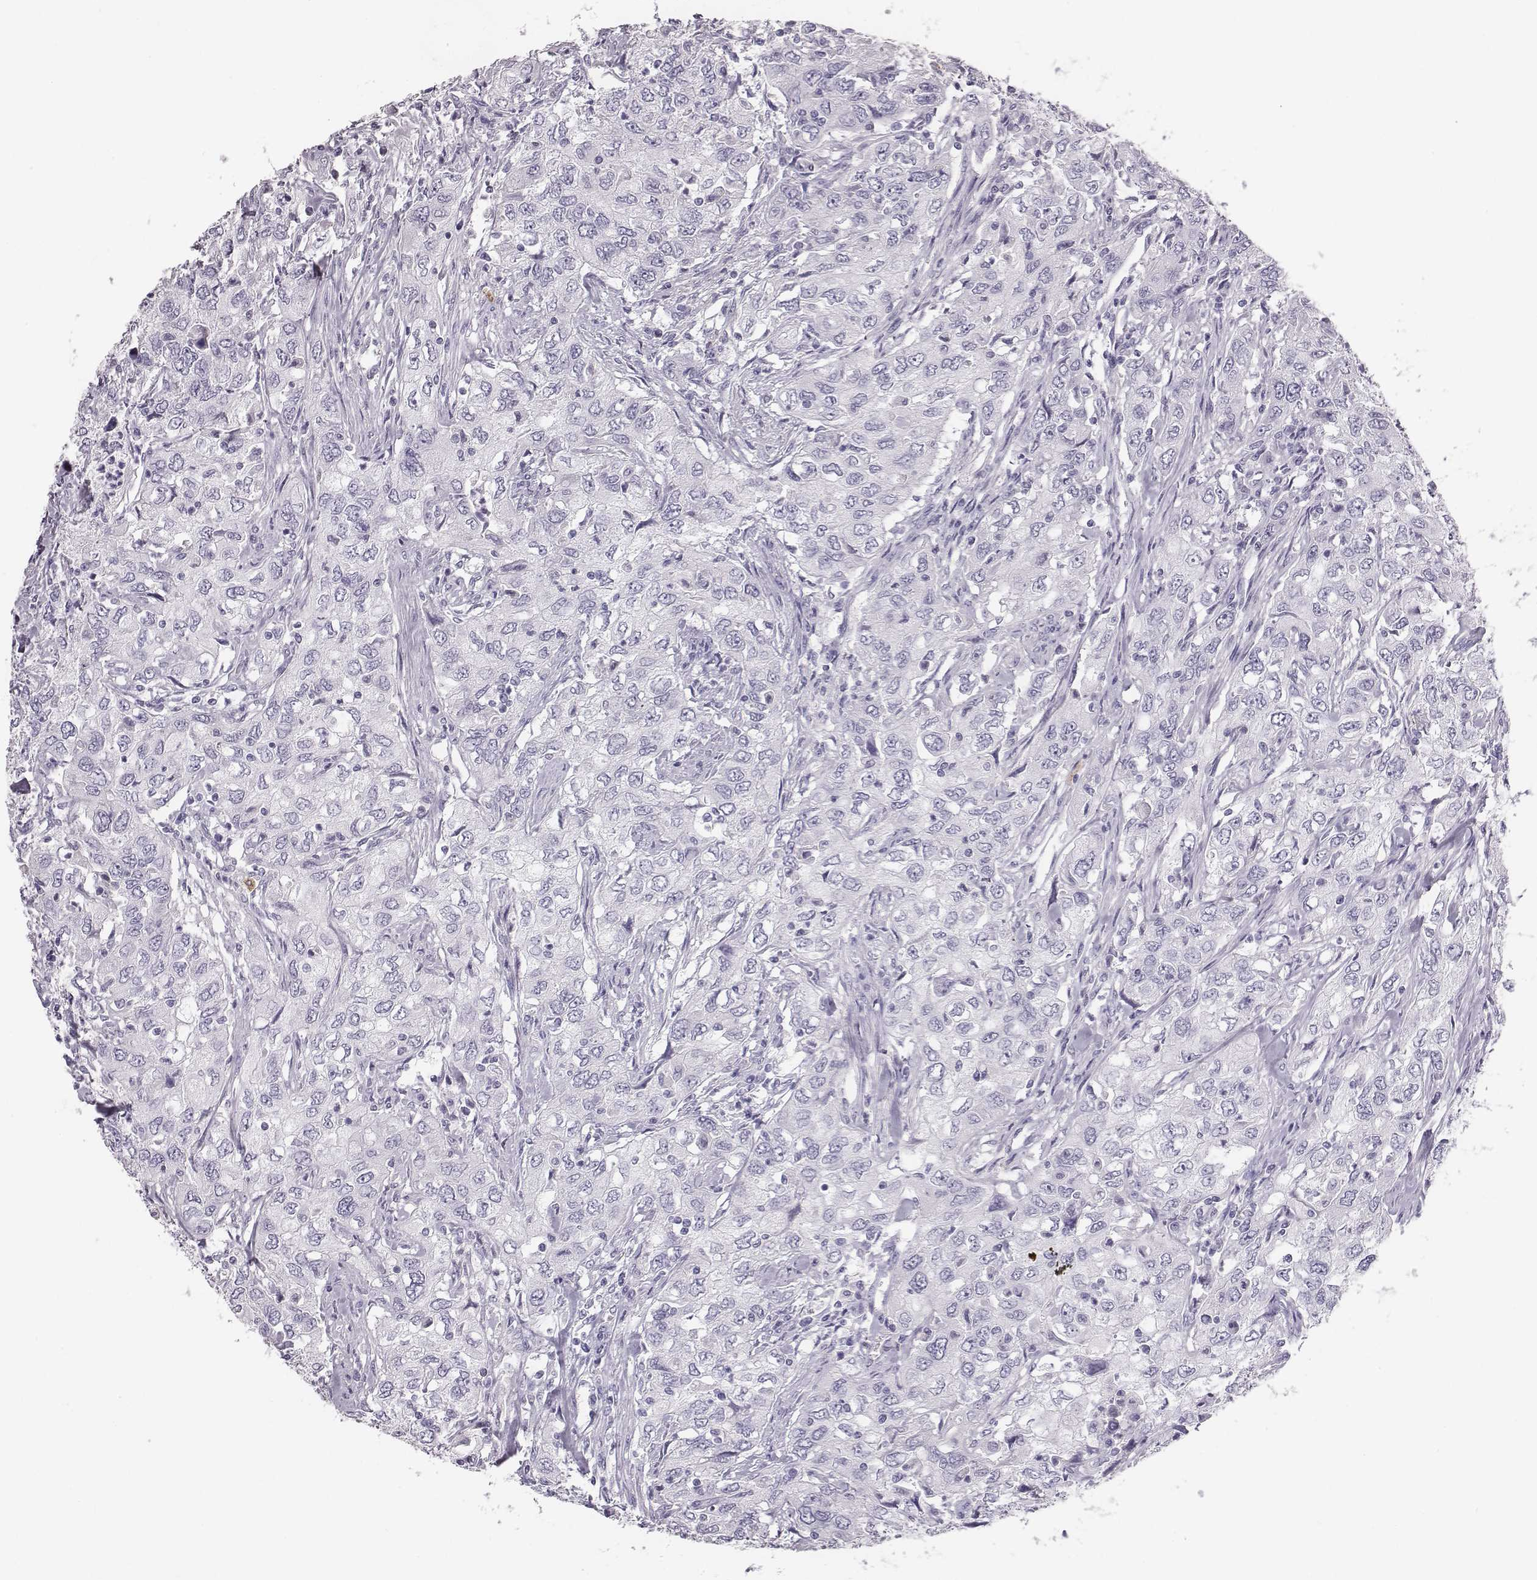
{"staining": {"intensity": "negative", "quantity": "none", "location": "none"}, "tissue": "urothelial cancer", "cell_type": "Tumor cells", "image_type": "cancer", "snomed": [{"axis": "morphology", "description": "Urothelial carcinoma, High grade"}, {"axis": "topography", "description": "Urinary bladder"}], "caption": "An immunohistochemistry image of high-grade urothelial carcinoma is shown. There is no staining in tumor cells of high-grade urothelial carcinoma.", "gene": "NPTXR", "patient": {"sex": "male", "age": 76}}